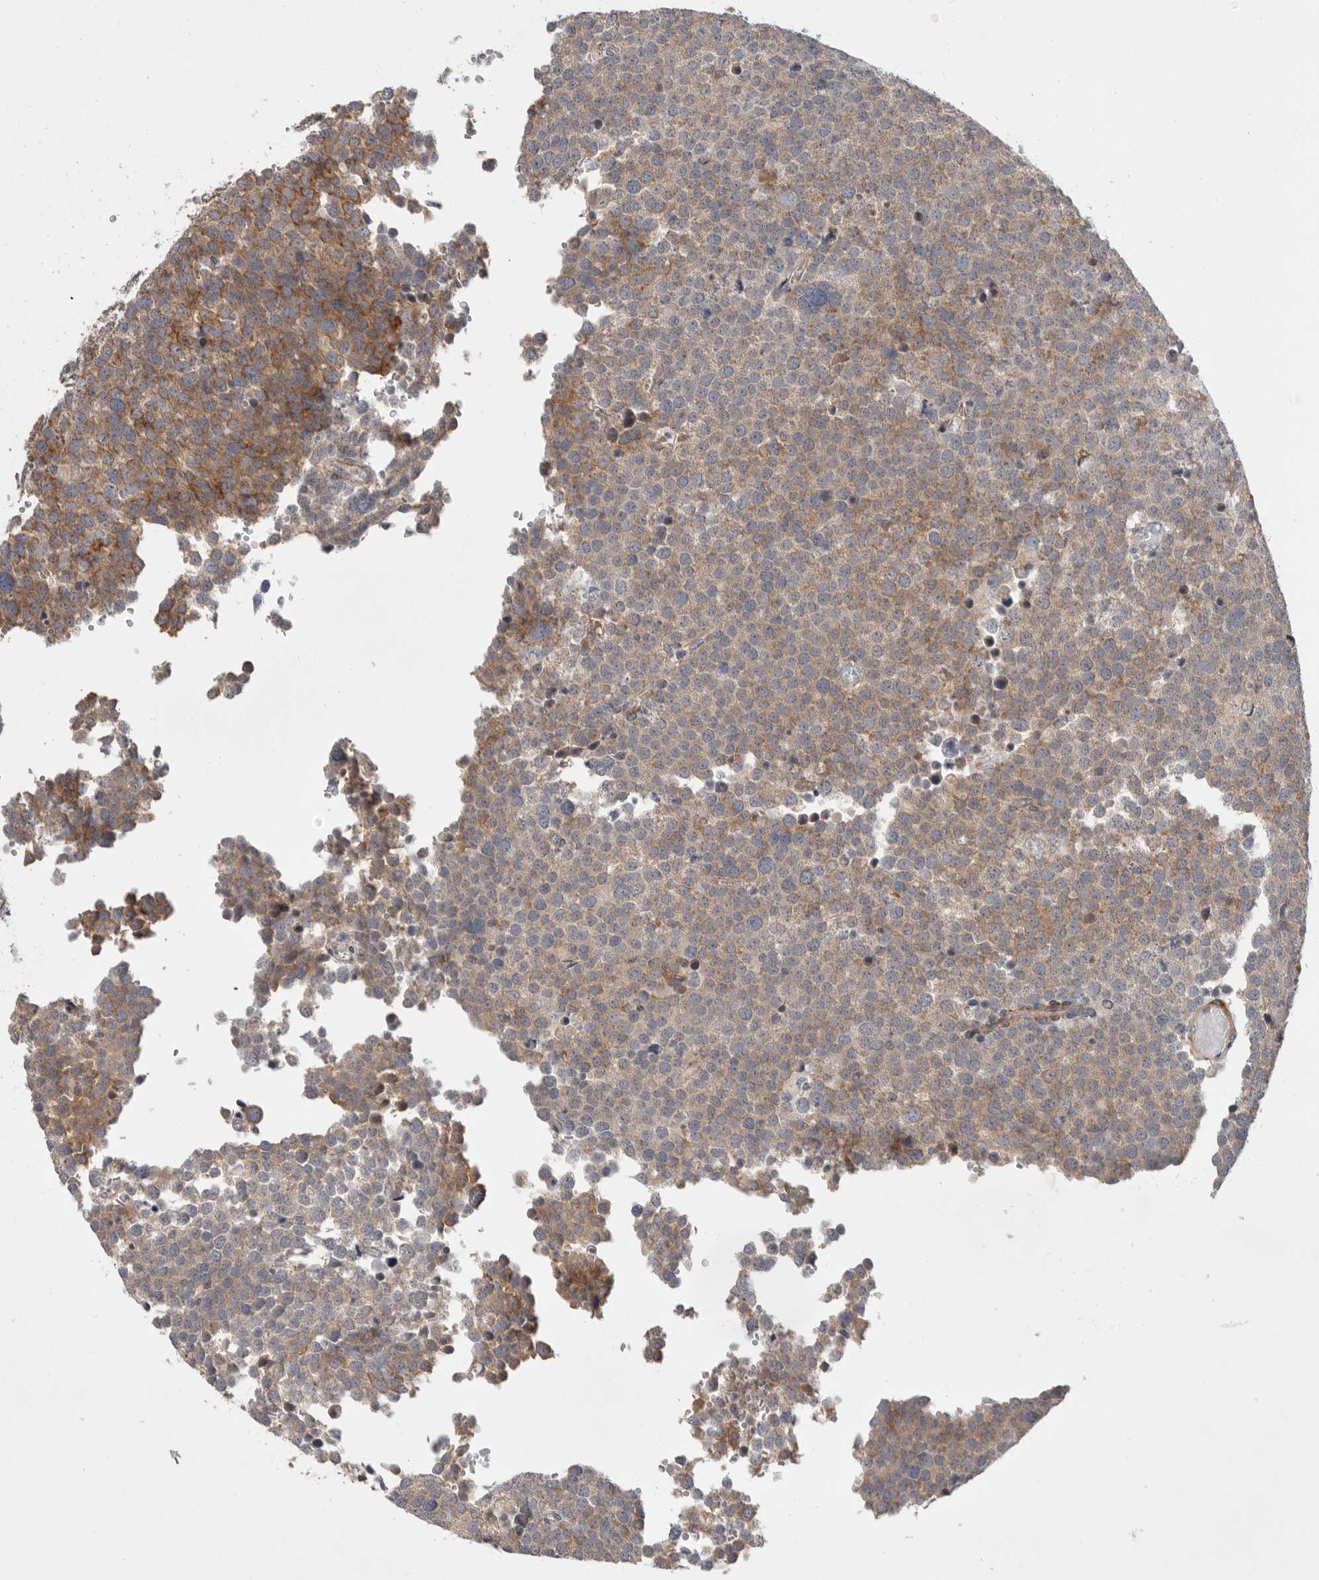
{"staining": {"intensity": "moderate", "quantity": ">75%", "location": "cytoplasmic/membranous"}, "tissue": "testis cancer", "cell_type": "Tumor cells", "image_type": "cancer", "snomed": [{"axis": "morphology", "description": "Seminoma, NOS"}, {"axis": "topography", "description": "Testis"}], "caption": "A brown stain labels moderate cytoplasmic/membranous positivity of a protein in testis cancer (seminoma) tumor cells.", "gene": "MTFR1L", "patient": {"sex": "male", "age": 71}}